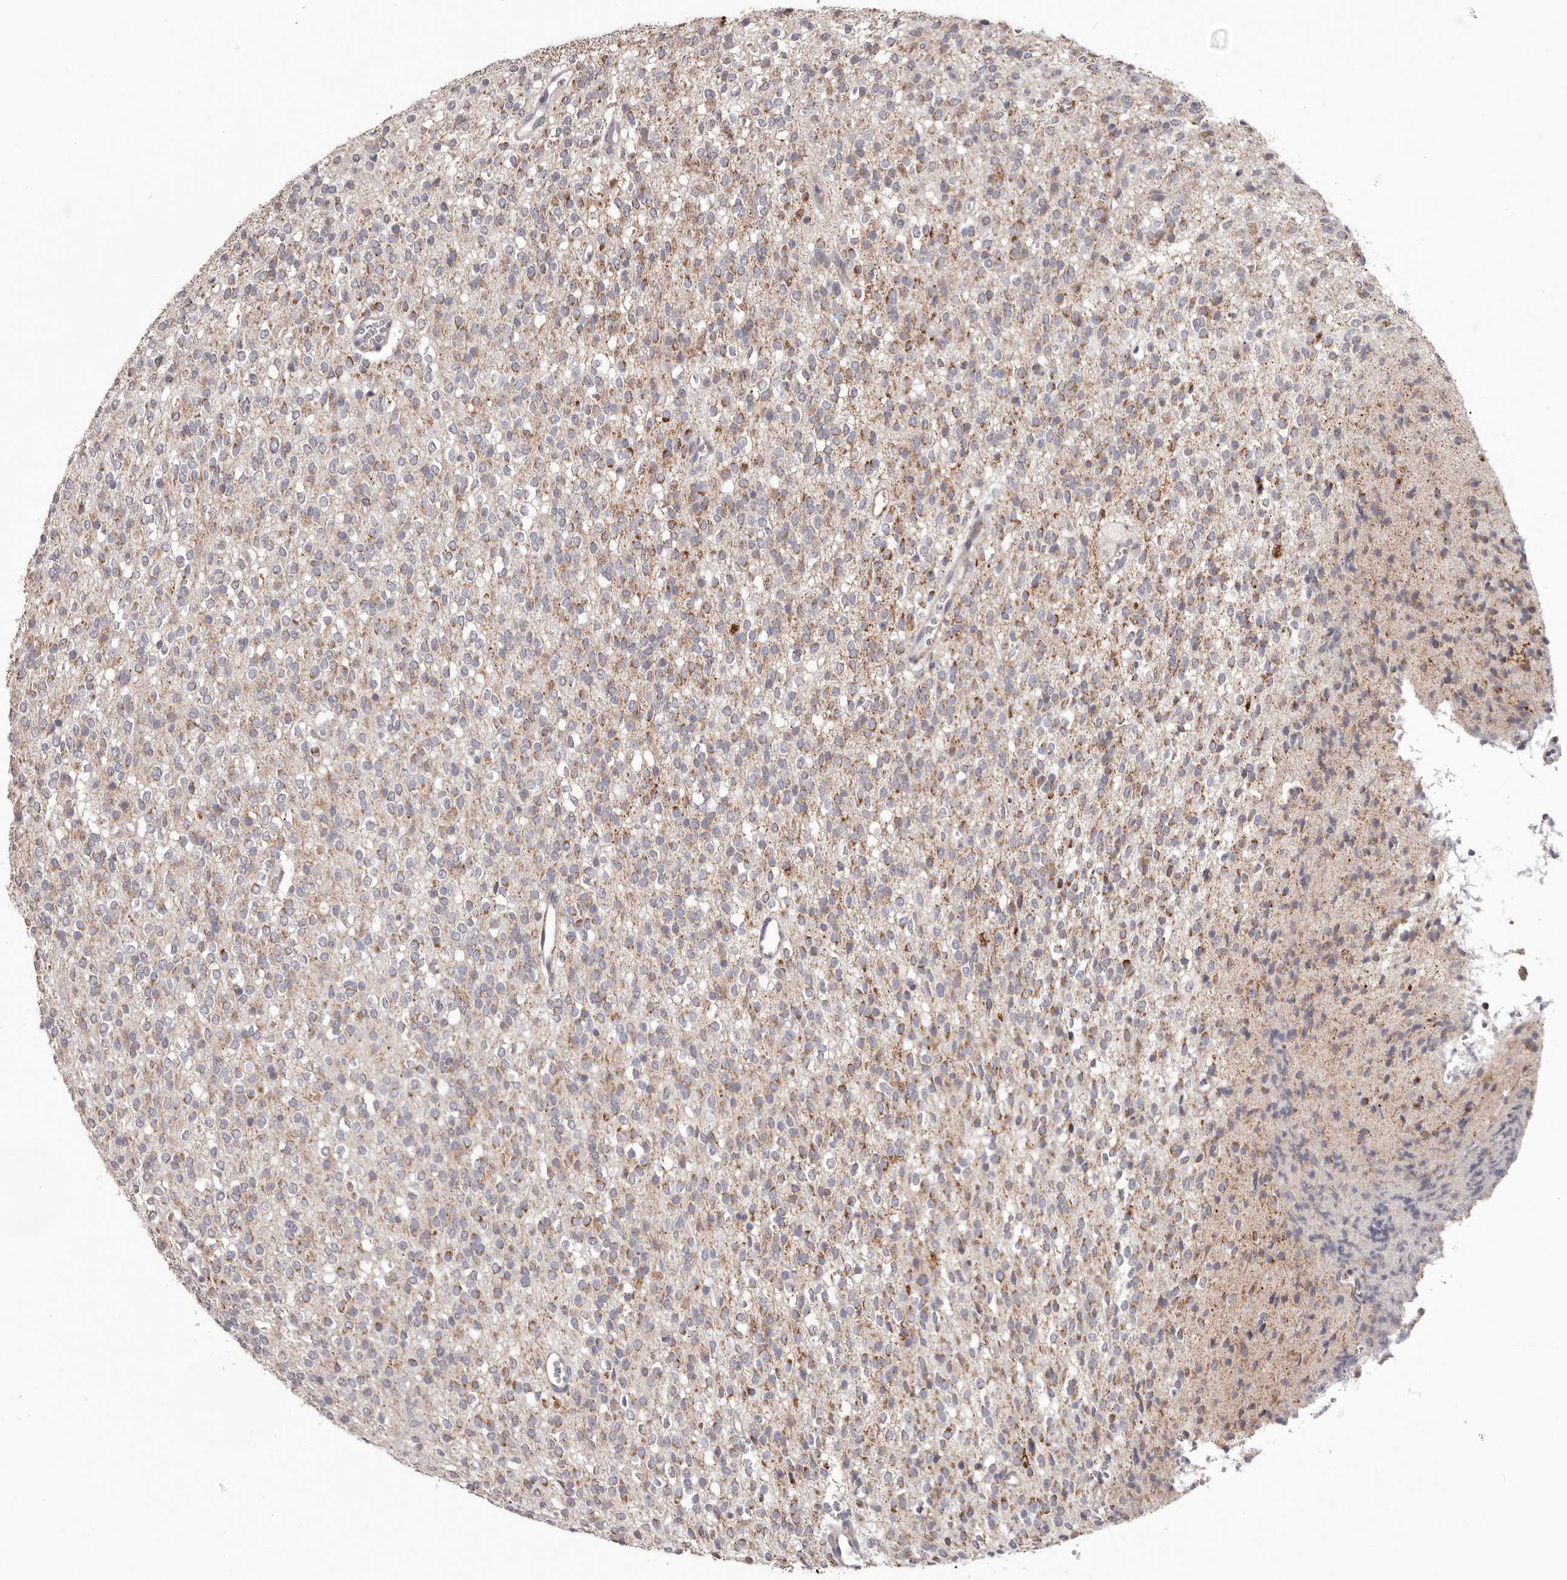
{"staining": {"intensity": "moderate", "quantity": ">75%", "location": "cytoplasmic/membranous"}, "tissue": "glioma", "cell_type": "Tumor cells", "image_type": "cancer", "snomed": [{"axis": "morphology", "description": "Glioma, malignant, High grade"}, {"axis": "topography", "description": "Brain"}], "caption": "Immunohistochemical staining of human high-grade glioma (malignant) shows moderate cytoplasmic/membranous protein positivity in approximately >75% of tumor cells. (DAB (3,3'-diaminobenzidine) IHC, brown staining for protein, blue staining for nuclei).", "gene": "PRMT2", "patient": {"sex": "male", "age": 34}}